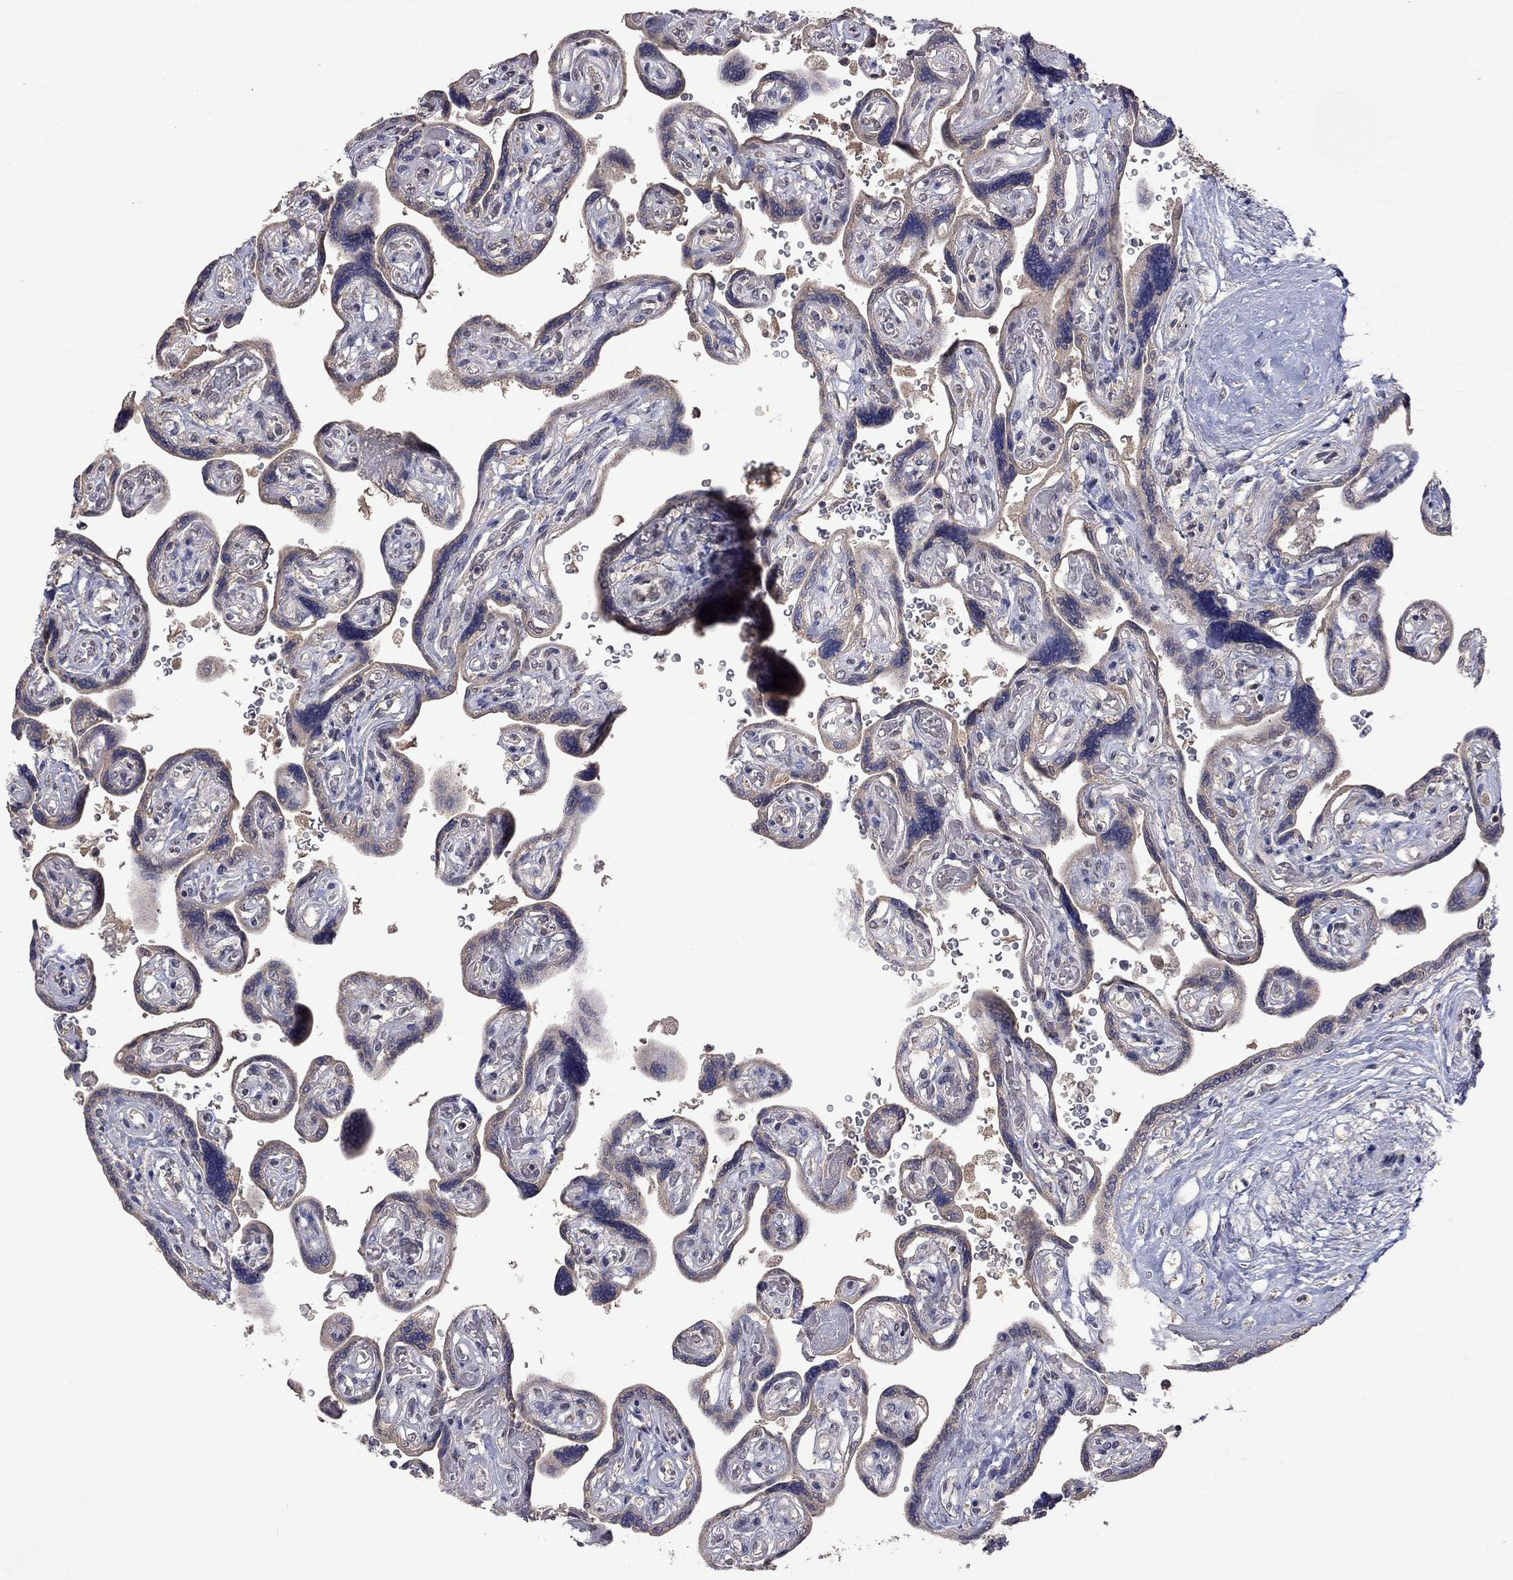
{"staining": {"intensity": "weak", "quantity": "25%-75%", "location": "cytoplasmic/membranous"}, "tissue": "placenta", "cell_type": "Decidual cells", "image_type": "normal", "snomed": [{"axis": "morphology", "description": "Normal tissue, NOS"}, {"axis": "topography", "description": "Placenta"}], "caption": "Placenta stained with DAB IHC reveals low levels of weak cytoplasmic/membranous expression in approximately 25%-75% of decidual cells.", "gene": "HTR6", "patient": {"sex": "female", "age": 32}}